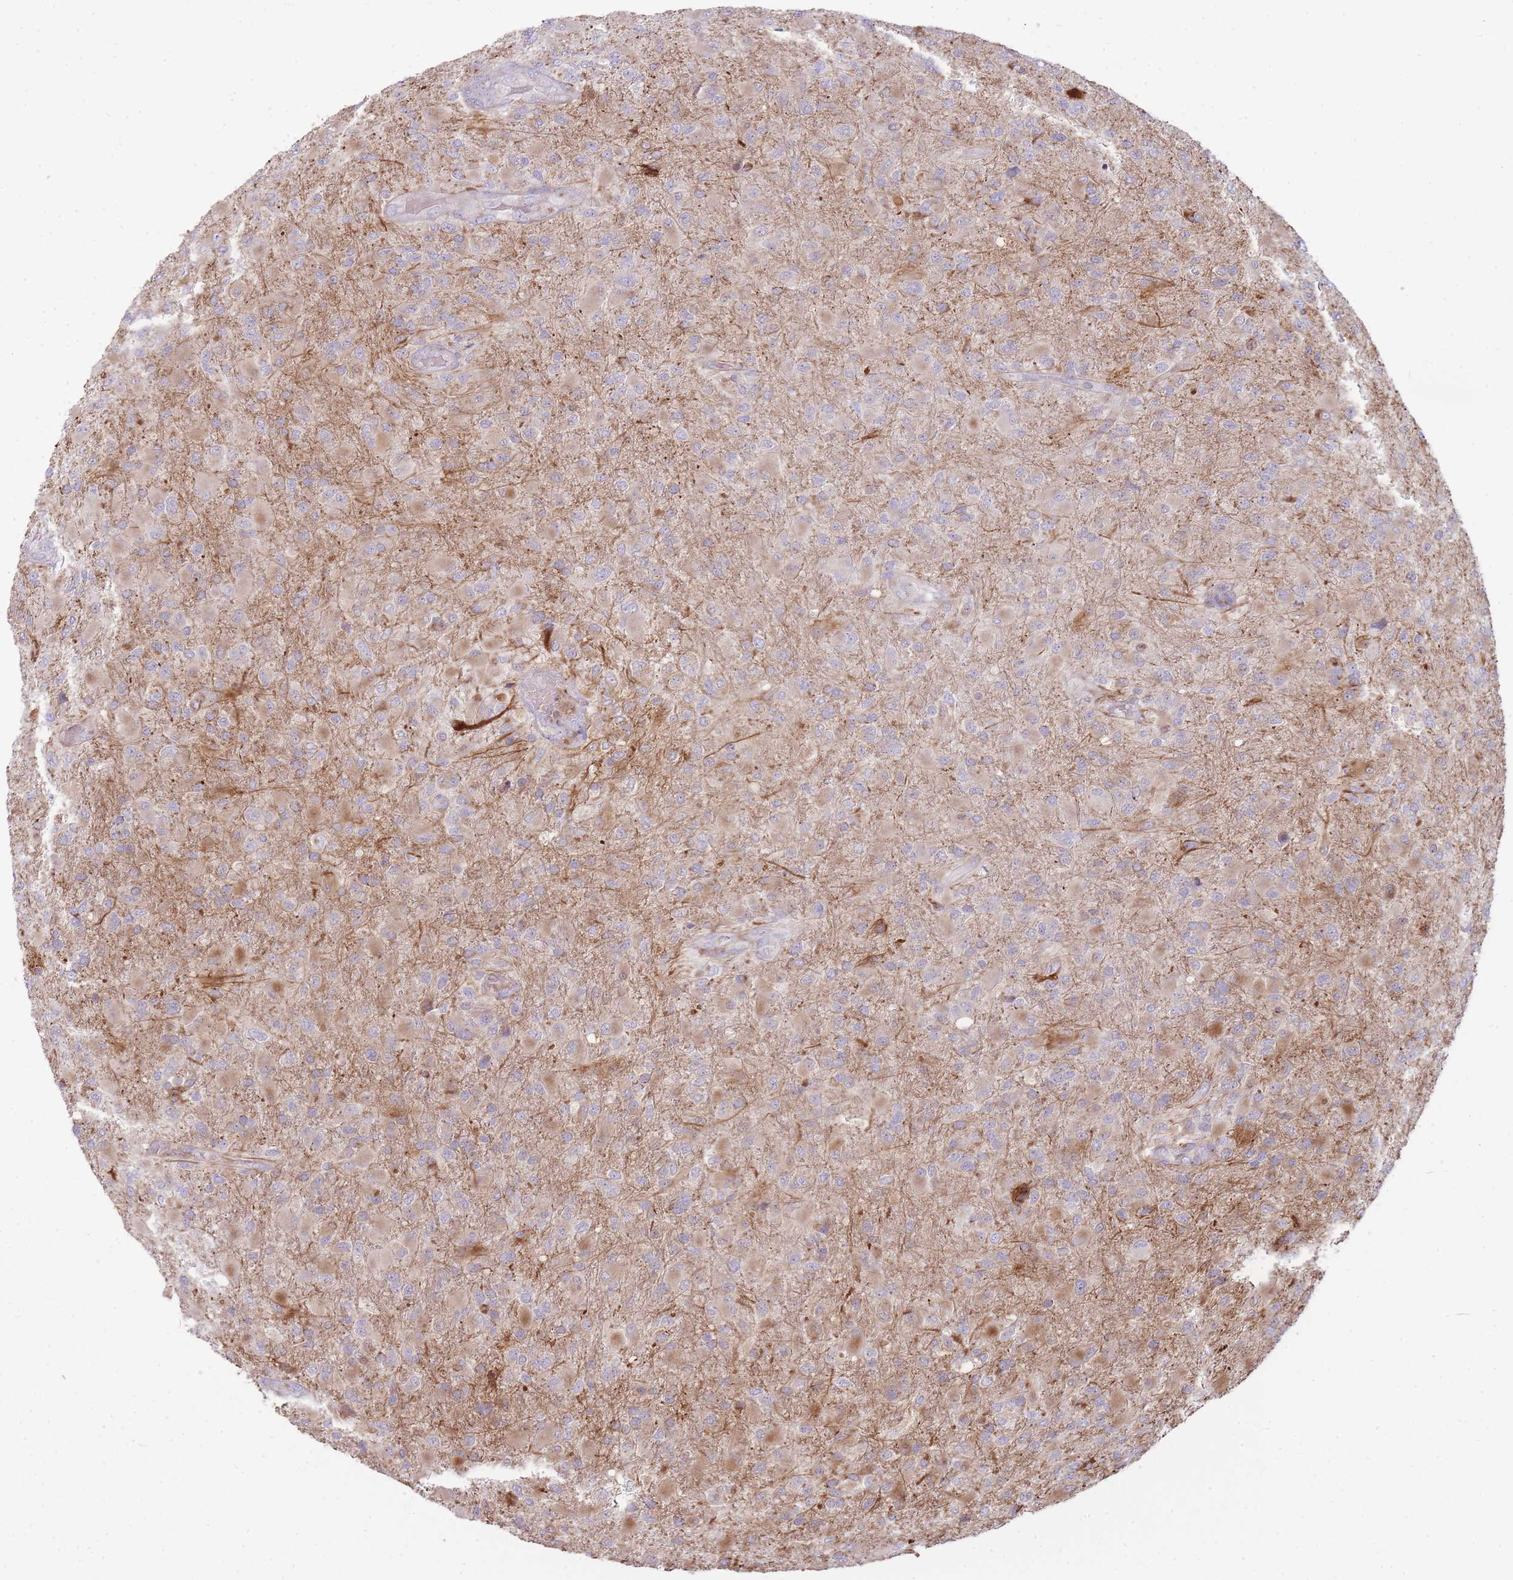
{"staining": {"intensity": "weak", "quantity": "<25%", "location": "cytoplasmic/membranous"}, "tissue": "glioma", "cell_type": "Tumor cells", "image_type": "cancer", "snomed": [{"axis": "morphology", "description": "Glioma, malignant, Low grade"}, {"axis": "topography", "description": "Brain"}], "caption": "This micrograph is of glioma stained with IHC to label a protein in brown with the nuclei are counter-stained blue. There is no staining in tumor cells.", "gene": "PPP3R2", "patient": {"sex": "male", "age": 65}}